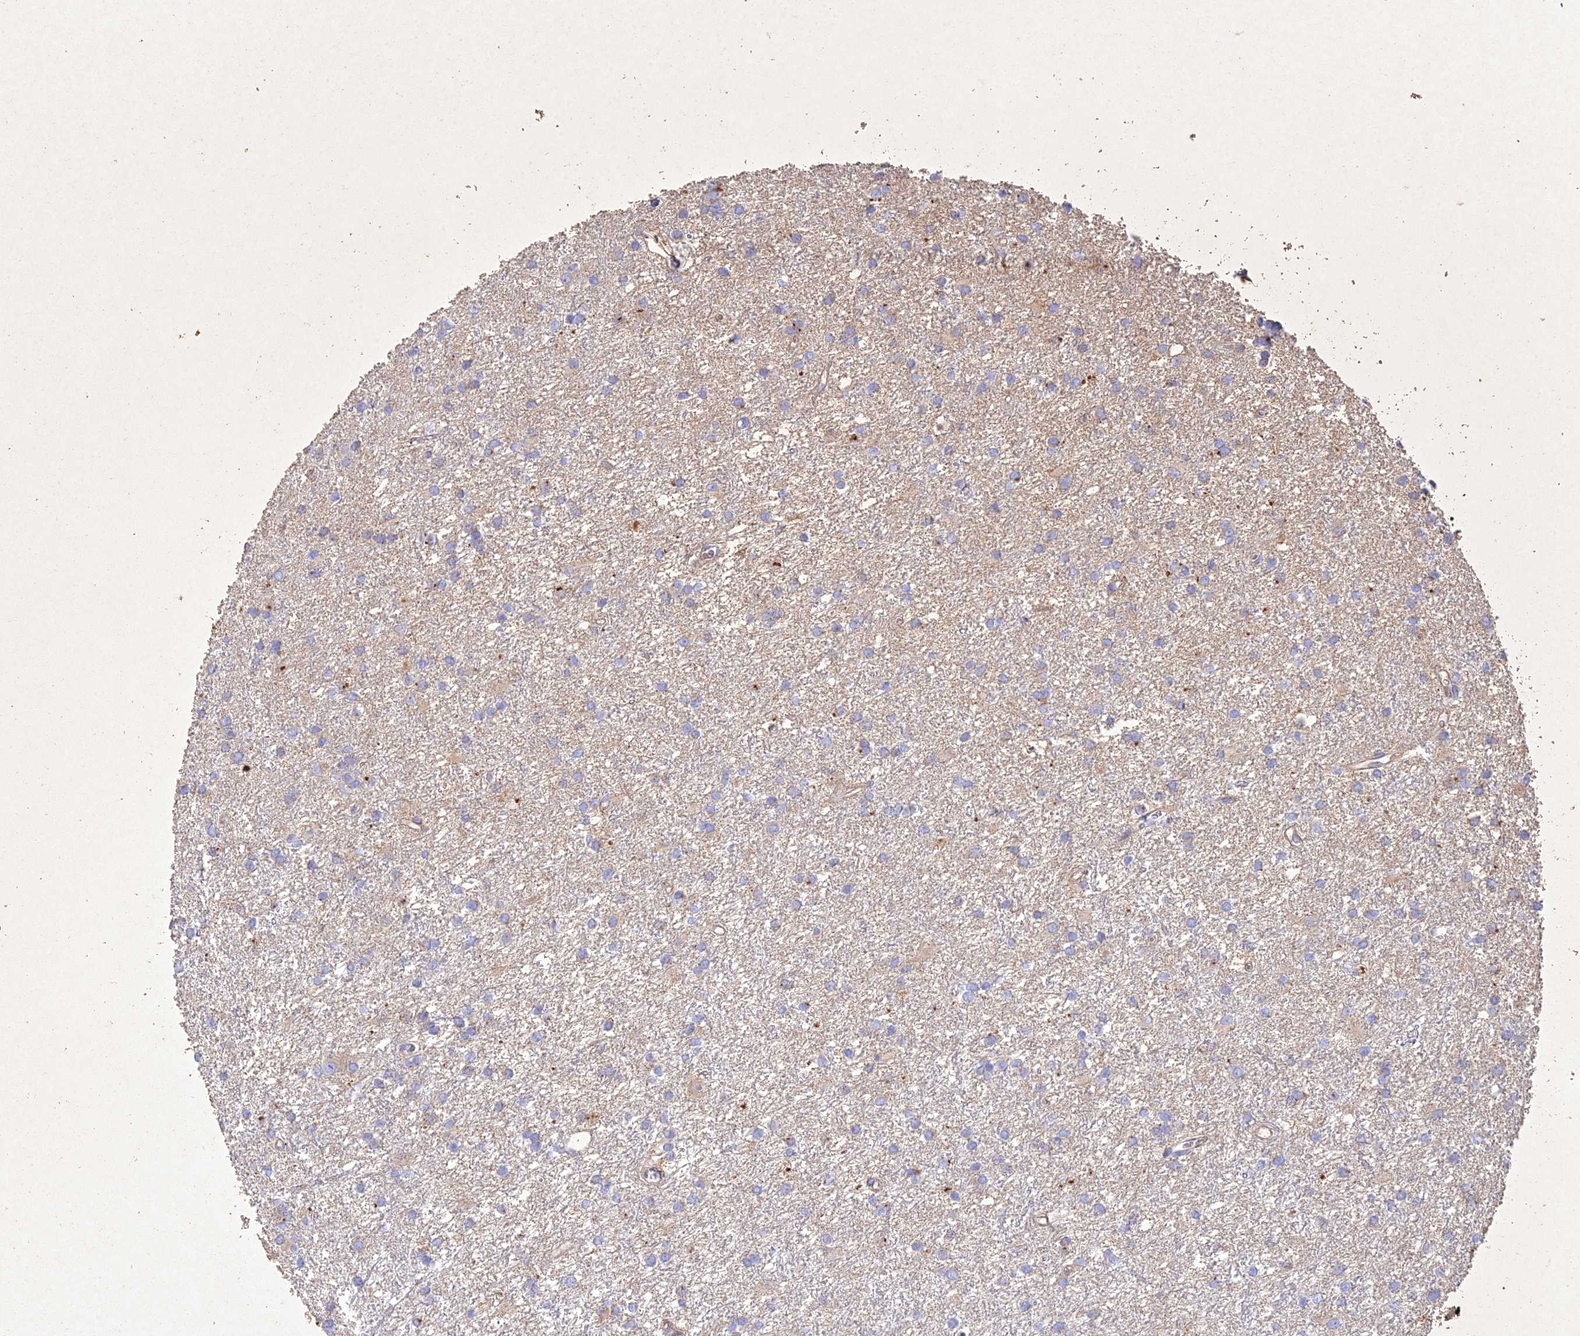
{"staining": {"intensity": "negative", "quantity": "none", "location": "none"}, "tissue": "glioma", "cell_type": "Tumor cells", "image_type": "cancer", "snomed": [{"axis": "morphology", "description": "Glioma, malignant, High grade"}, {"axis": "topography", "description": "Brain"}], "caption": "A photomicrograph of glioma stained for a protein reveals no brown staining in tumor cells.", "gene": "NDUFV1", "patient": {"sex": "female", "age": 50}}